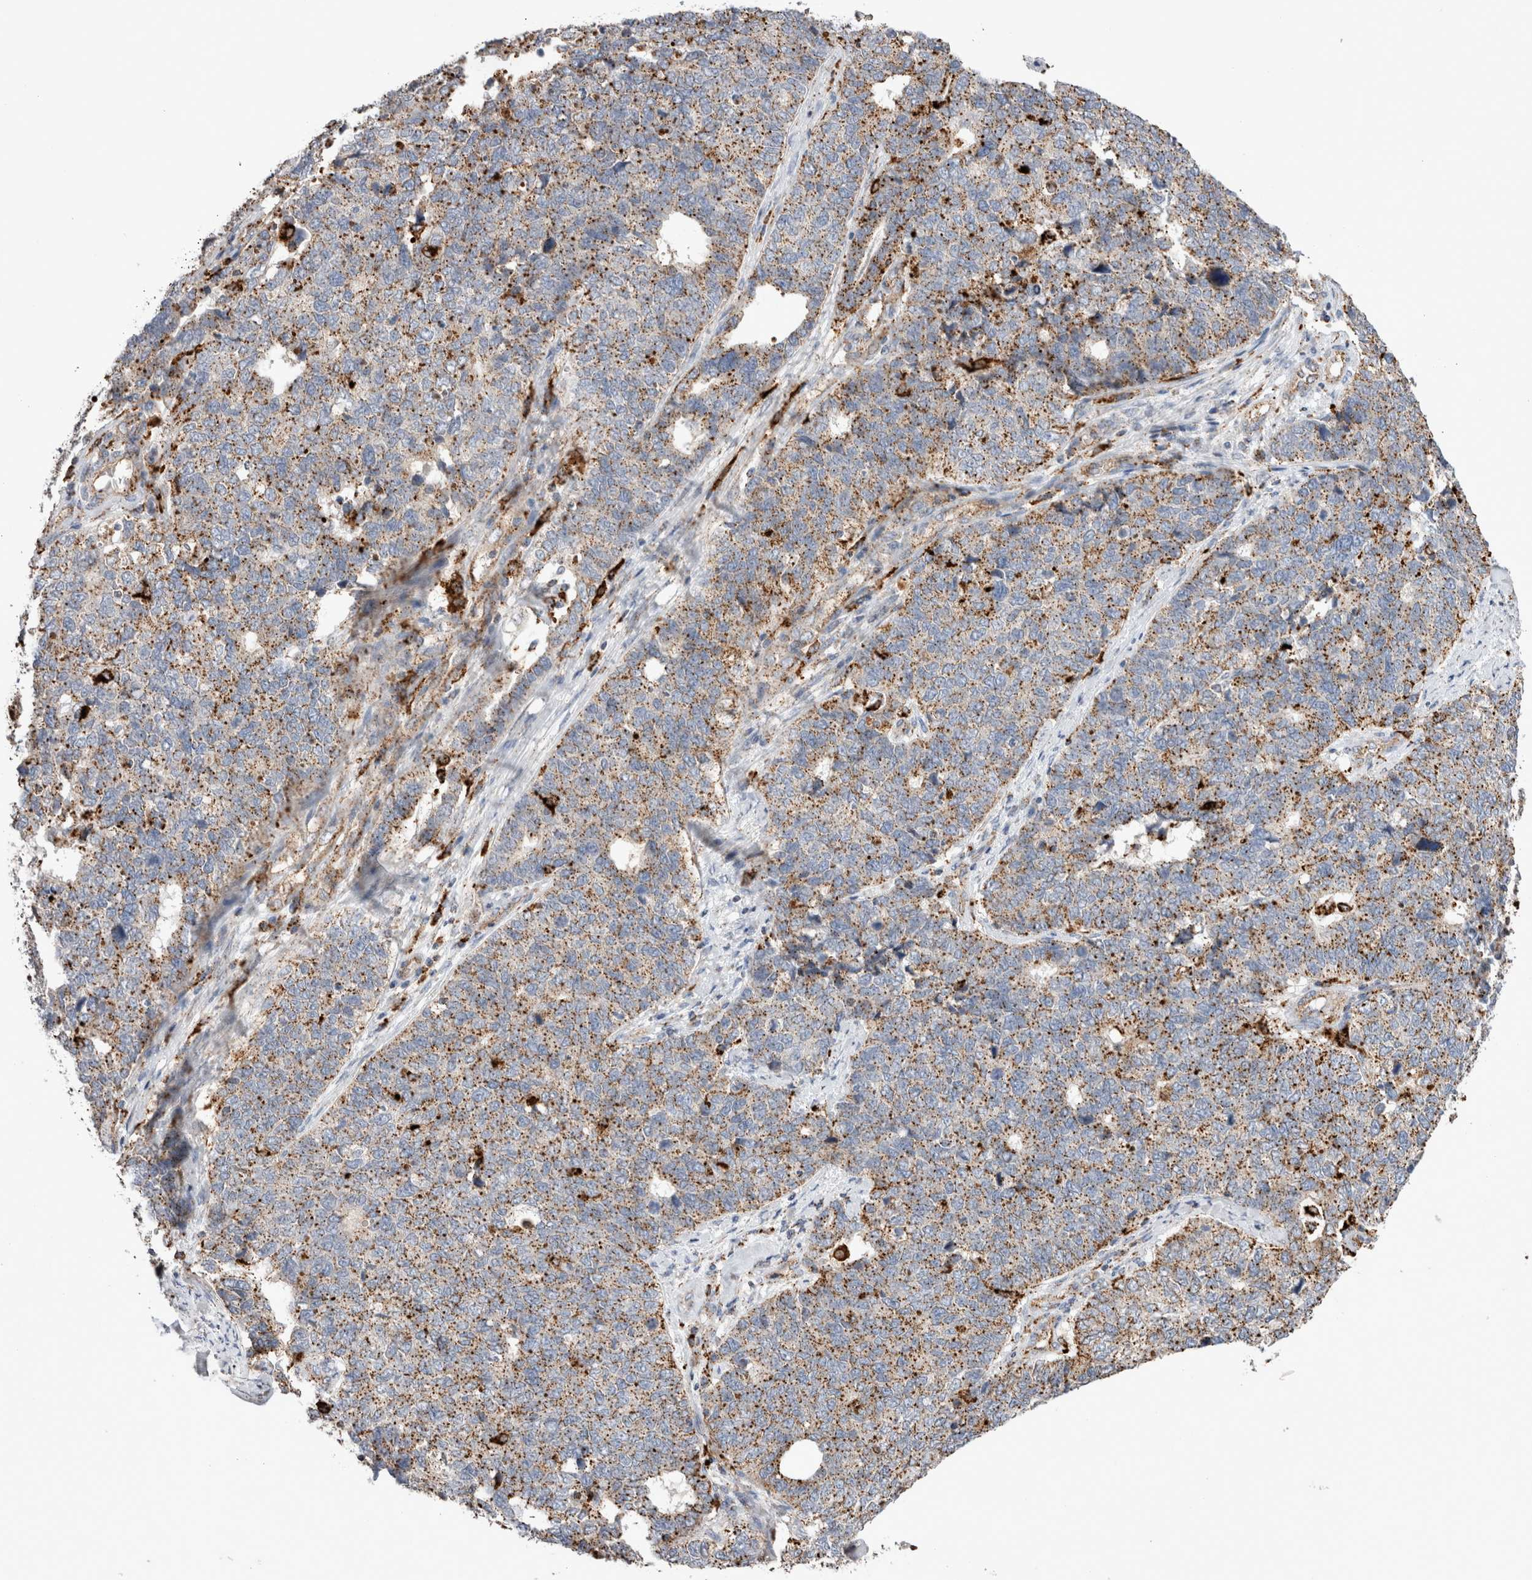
{"staining": {"intensity": "moderate", "quantity": ">75%", "location": "cytoplasmic/membranous"}, "tissue": "cervical cancer", "cell_type": "Tumor cells", "image_type": "cancer", "snomed": [{"axis": "morphology", "description": "Squamous cell carcinoma, NOS"}, {"axis": "topography", "description": "Cervix"}], "caption": "This photomicrograph shows cervical cancer (squamous cell carcinoma) stained with immunohistochemistry to label a protein in brown. The cytoplasmic/membranous of tumor cells show moderate positivity for the protein. Nuclei are counter-stained blue.", "gene": "CTSA", "patient": {"sex": "female", "age": 63}}